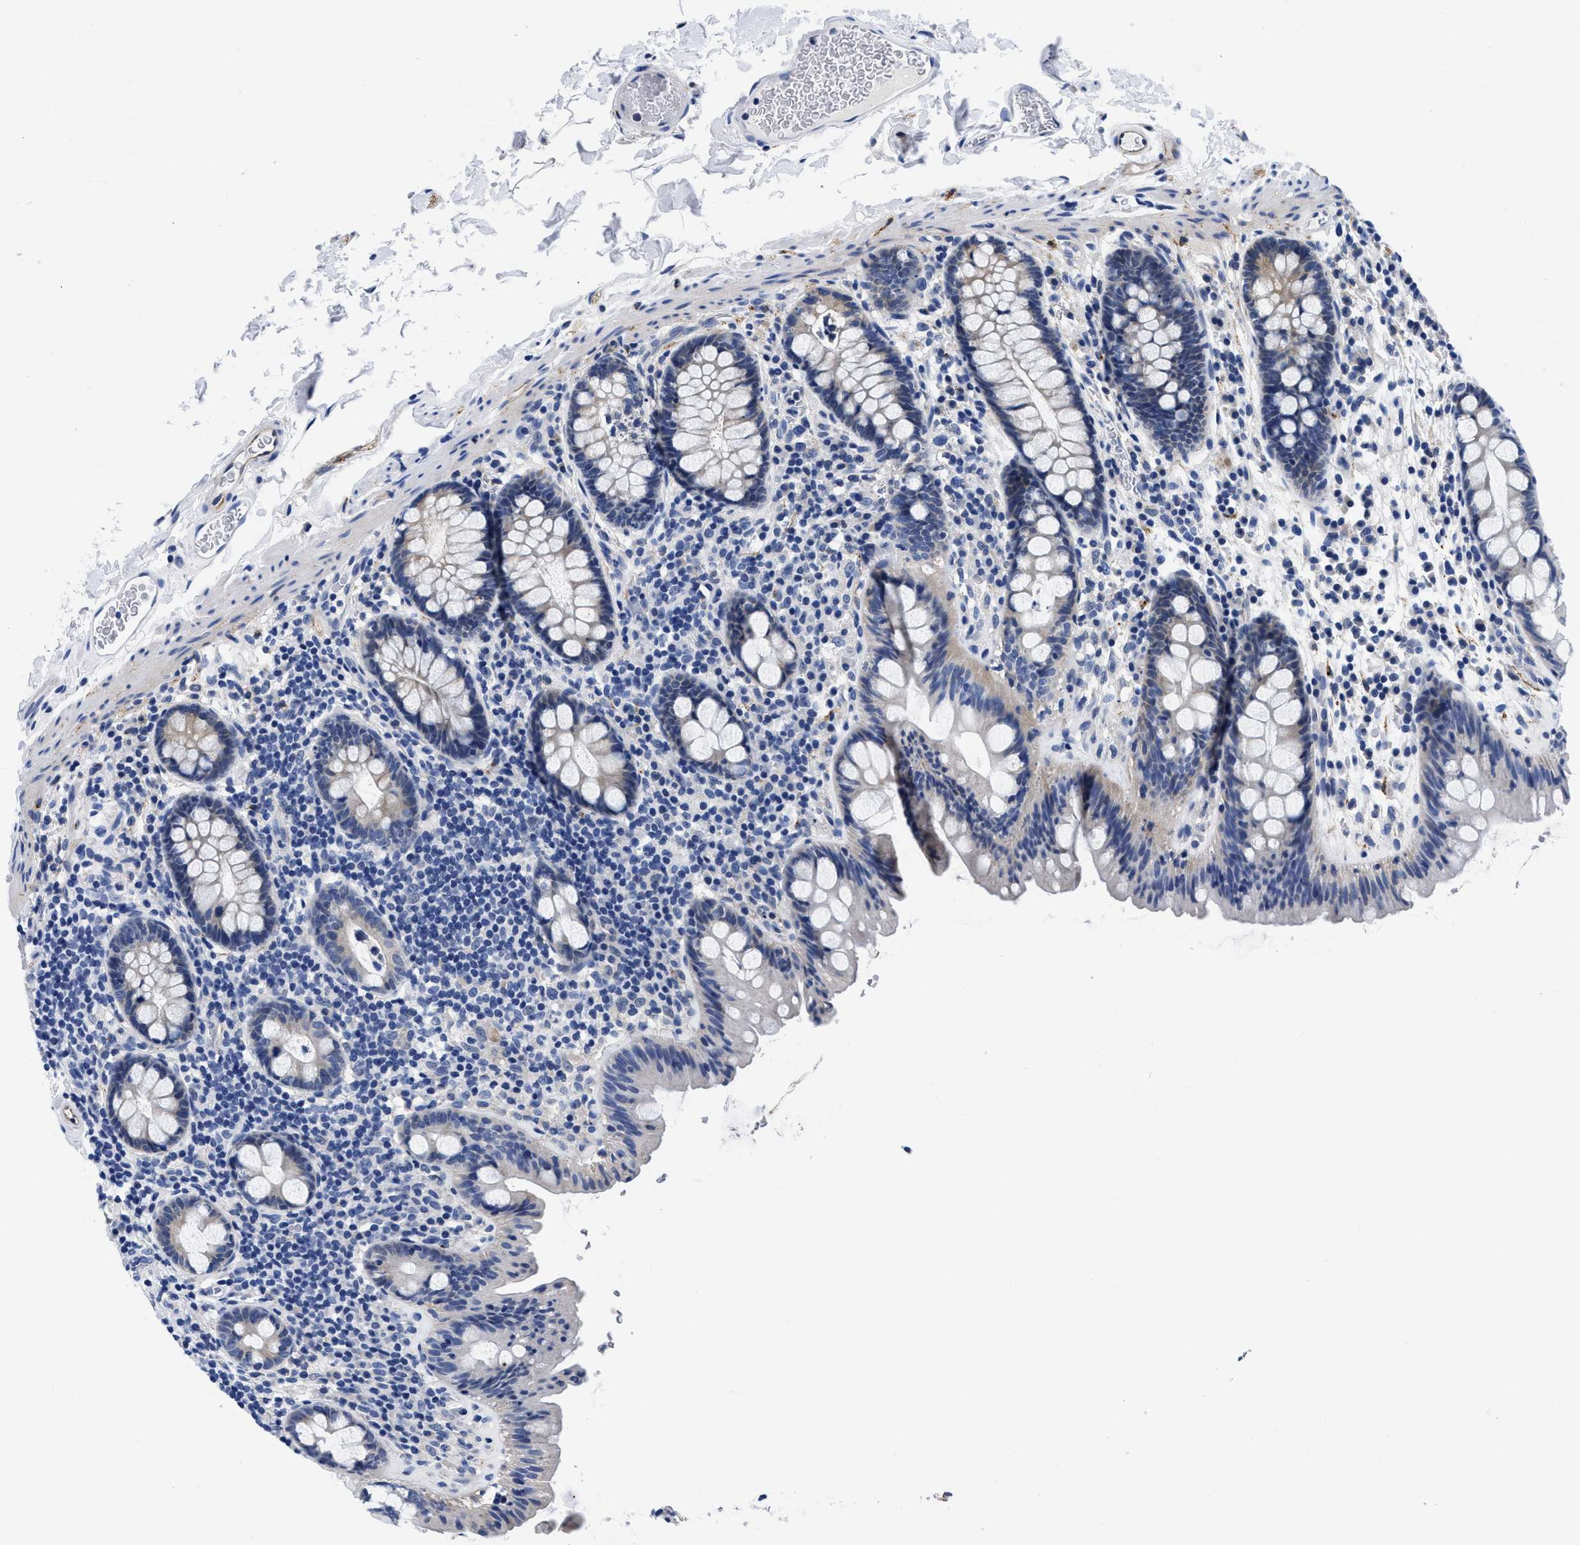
{"staining": {"intensity": "negative", "quantity": "none", "location": "none"}, "tissue": "colon", "cell_type": "Endothelial cells", "image_type": "normal", "snomed": [{"axis": "morphology", "description": "Normal tissue, NOS"}, {"axis": "topography", "description": "Colon"}], "caption": "DAB (3,3'-diaminobenzidine) immunohistochemical staining of unremarkable human colon demonstrates no significant expression in endothelial cells. (DAB (3,3'-diaminobenzidine) immunohistochemistry (IHC), high magnification).", "gene": "SLC35F1", "patient": {"sex": "female", "age": 80}}